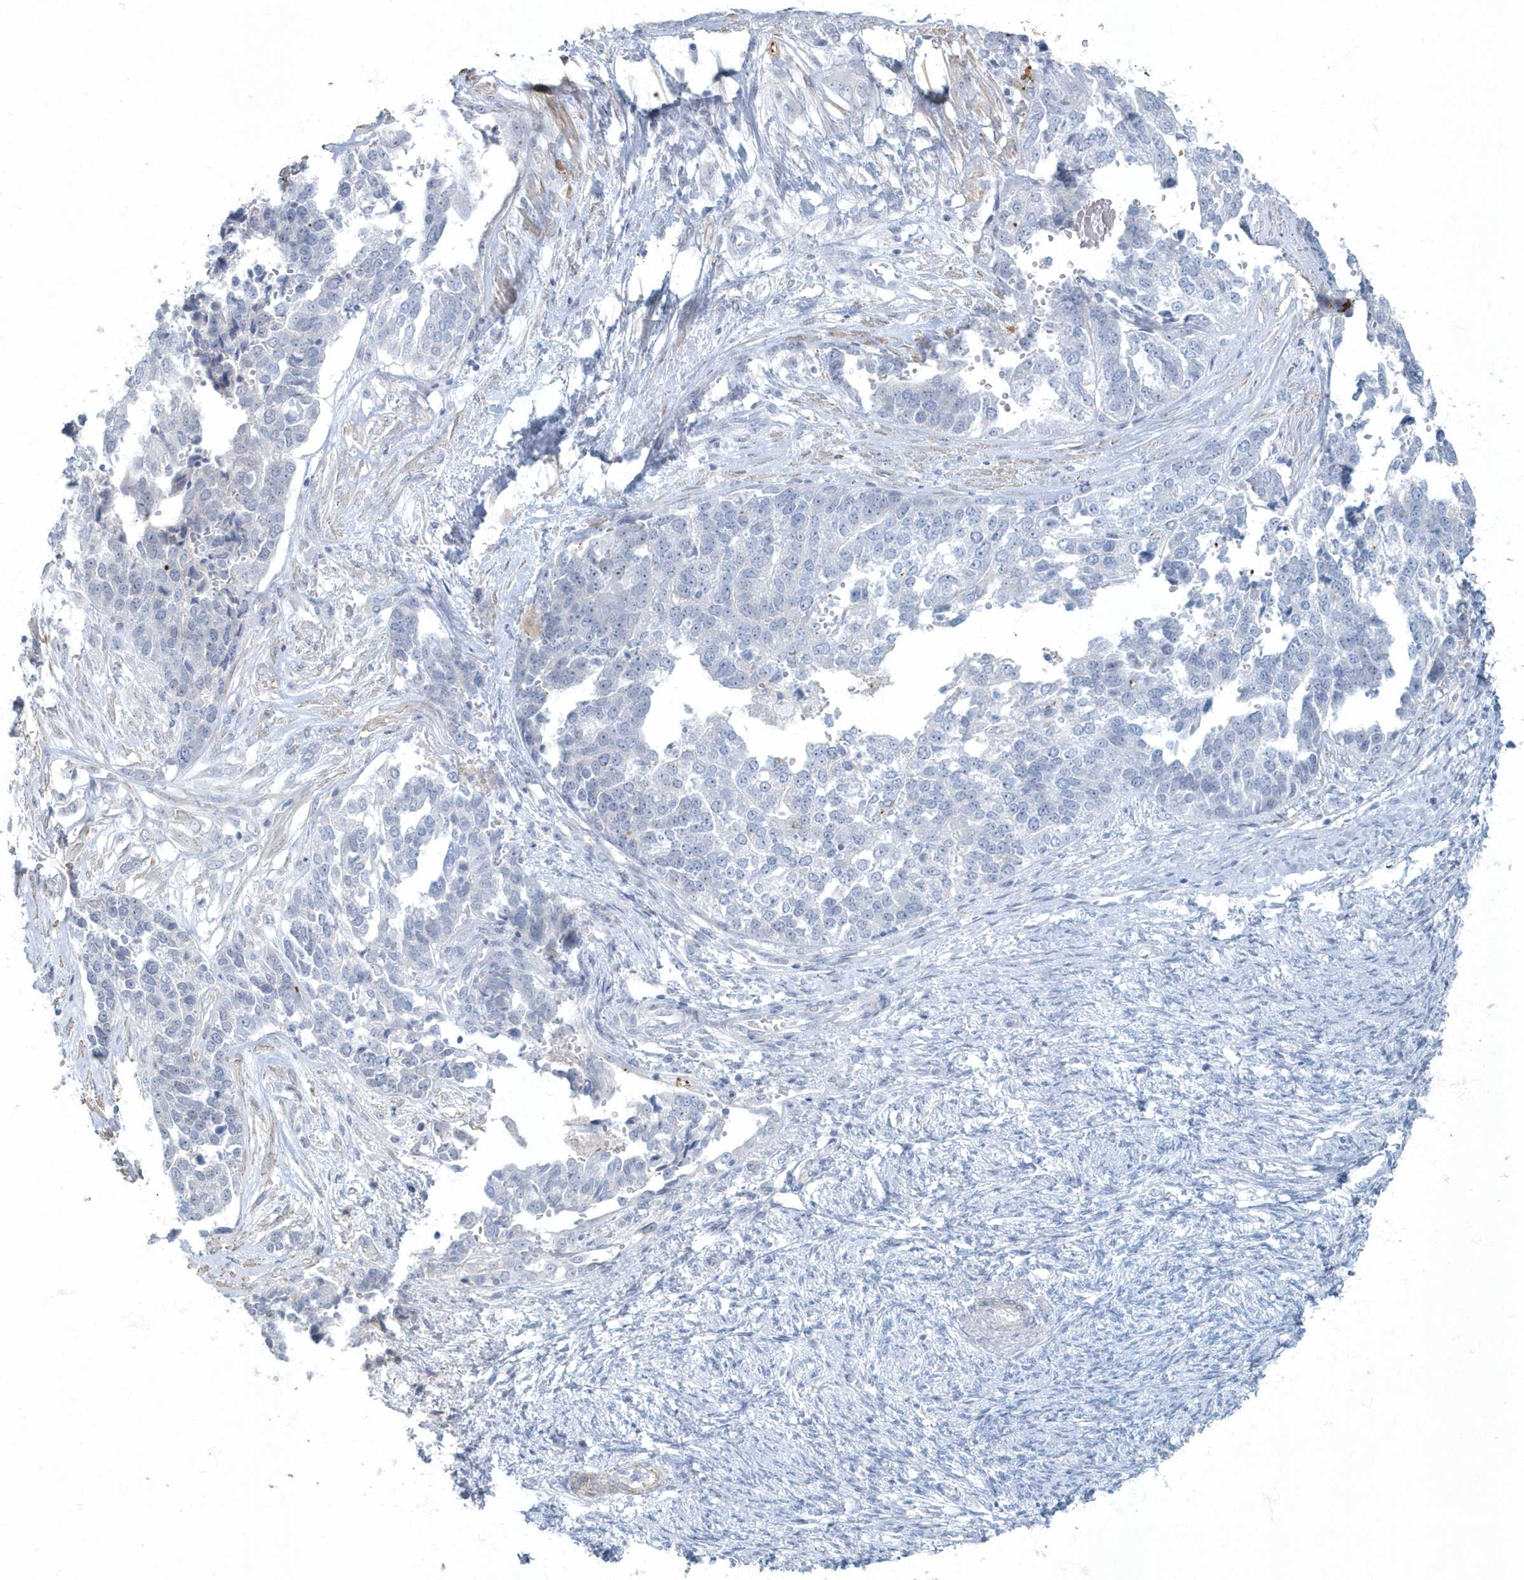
{"staining": {"intensity": "negative", "quantity": "none", "location": "none"}, "tissue": "ovarian cancer", "cell_type": "Tumor cells", "image_type": "cancer", "snomed": [{"axis": "morphology", "description": "Cystadenocarcinoma, serous, NOS"}, {"axis": "topography", "description": "Ovary"}], "caption": "Tumor cells show no significant protein staining in ovarian cancer.", "gene": "MYOT", "patient": {"sex": "female", "age": 44}}